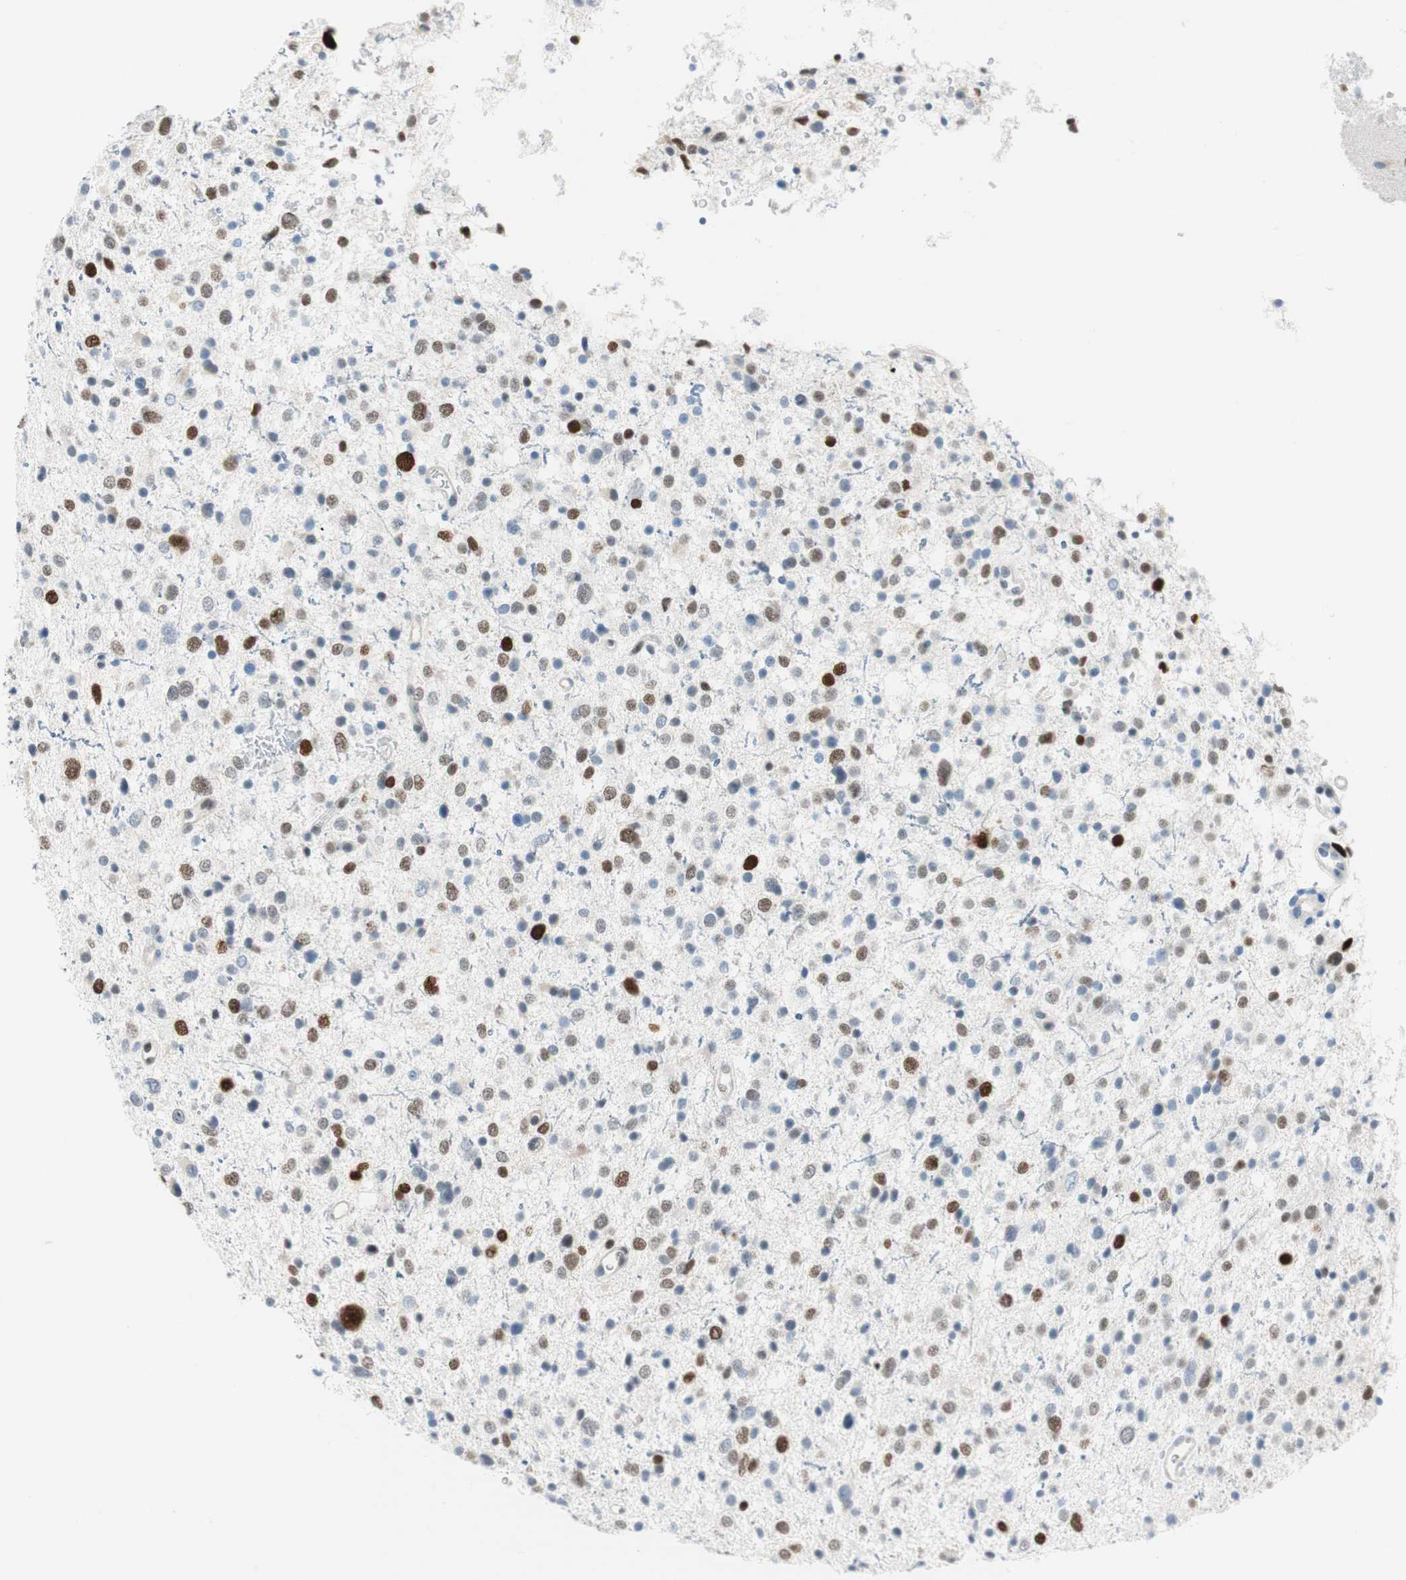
{"staining": {"intensity": "strong", "quantity": "25%-75%", "location": "nuclear"}, "tissue": "glioma", "cell_type": "Tumor cells", "image_type": "cancer", "snomed": [{"axis": "morphology", "description": "Glioma, malignant, Low grade"}, {"axis": "topography", "description": "Brain"}], "caption": "Immunohistochemical staining of malignant glioma (low-grade) shows high levels of strong nuclear protein expression in approximately 25%-75% of tumor cells.", "gene": "EZH2", "patient": {"sex": "female", "age": 37}}